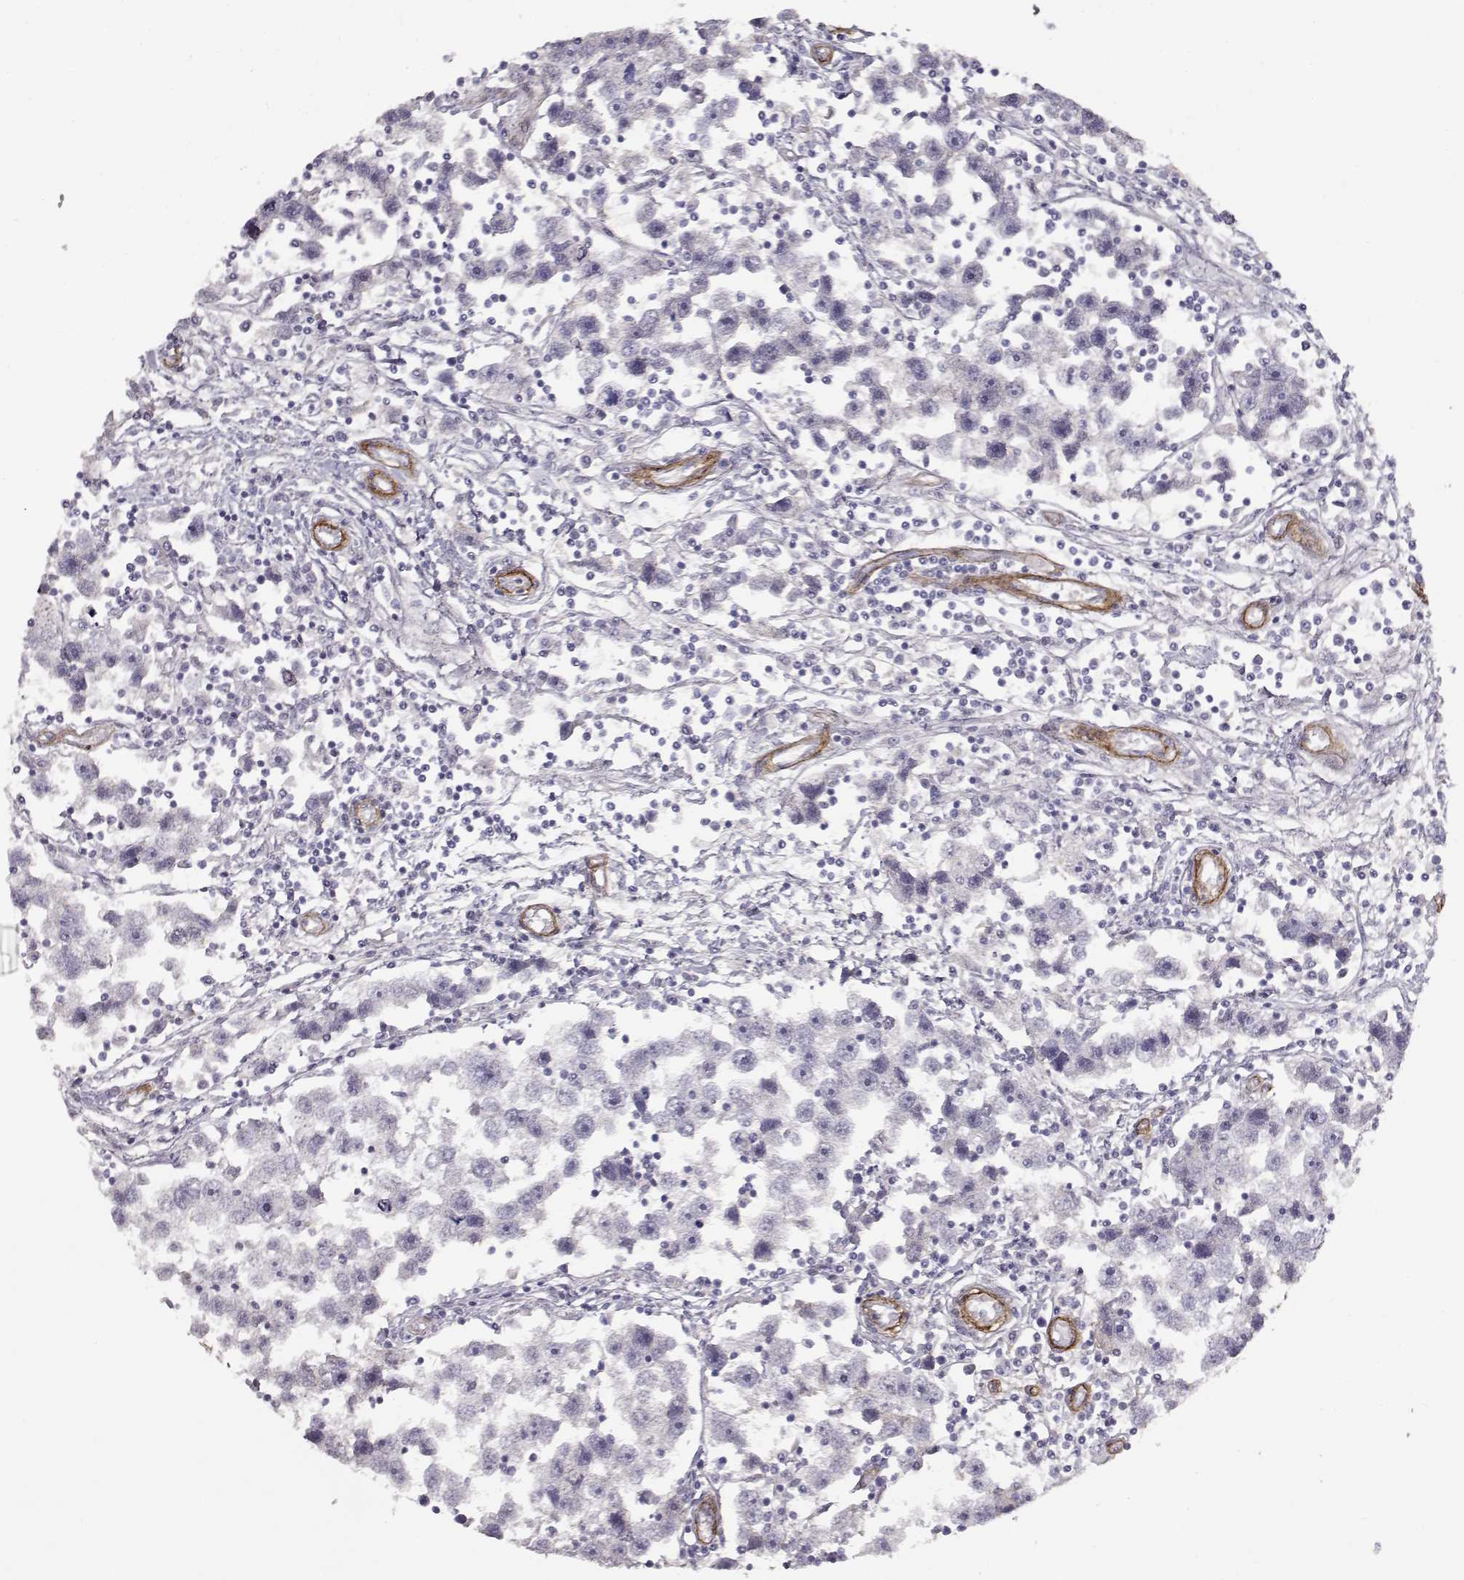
{"staining": {"intensity": "negative", "quantity": "none", "location": "none"}, "tissue": "testis cancer", "cell_type": "Tumor cells", "image_type": "cancer", "snomed": [{"axis": "morphology", "description": "Seminoma, NOS"}, {"axis": "topography", "description": "Testis"}], "caption": "Immunohistochemistry photomicrograph of neoplastic tissue: testis cancer stained with DAB (3,3'-diaminobenzidine) demonstrates no significant protein staining in tumor cells. (DAB (3,3'-diaminobenzidine) immunohistochemistry (IHC), high magnification).", "gene": "LAMA5", "patient": {"sex": "male", "age": 30}}